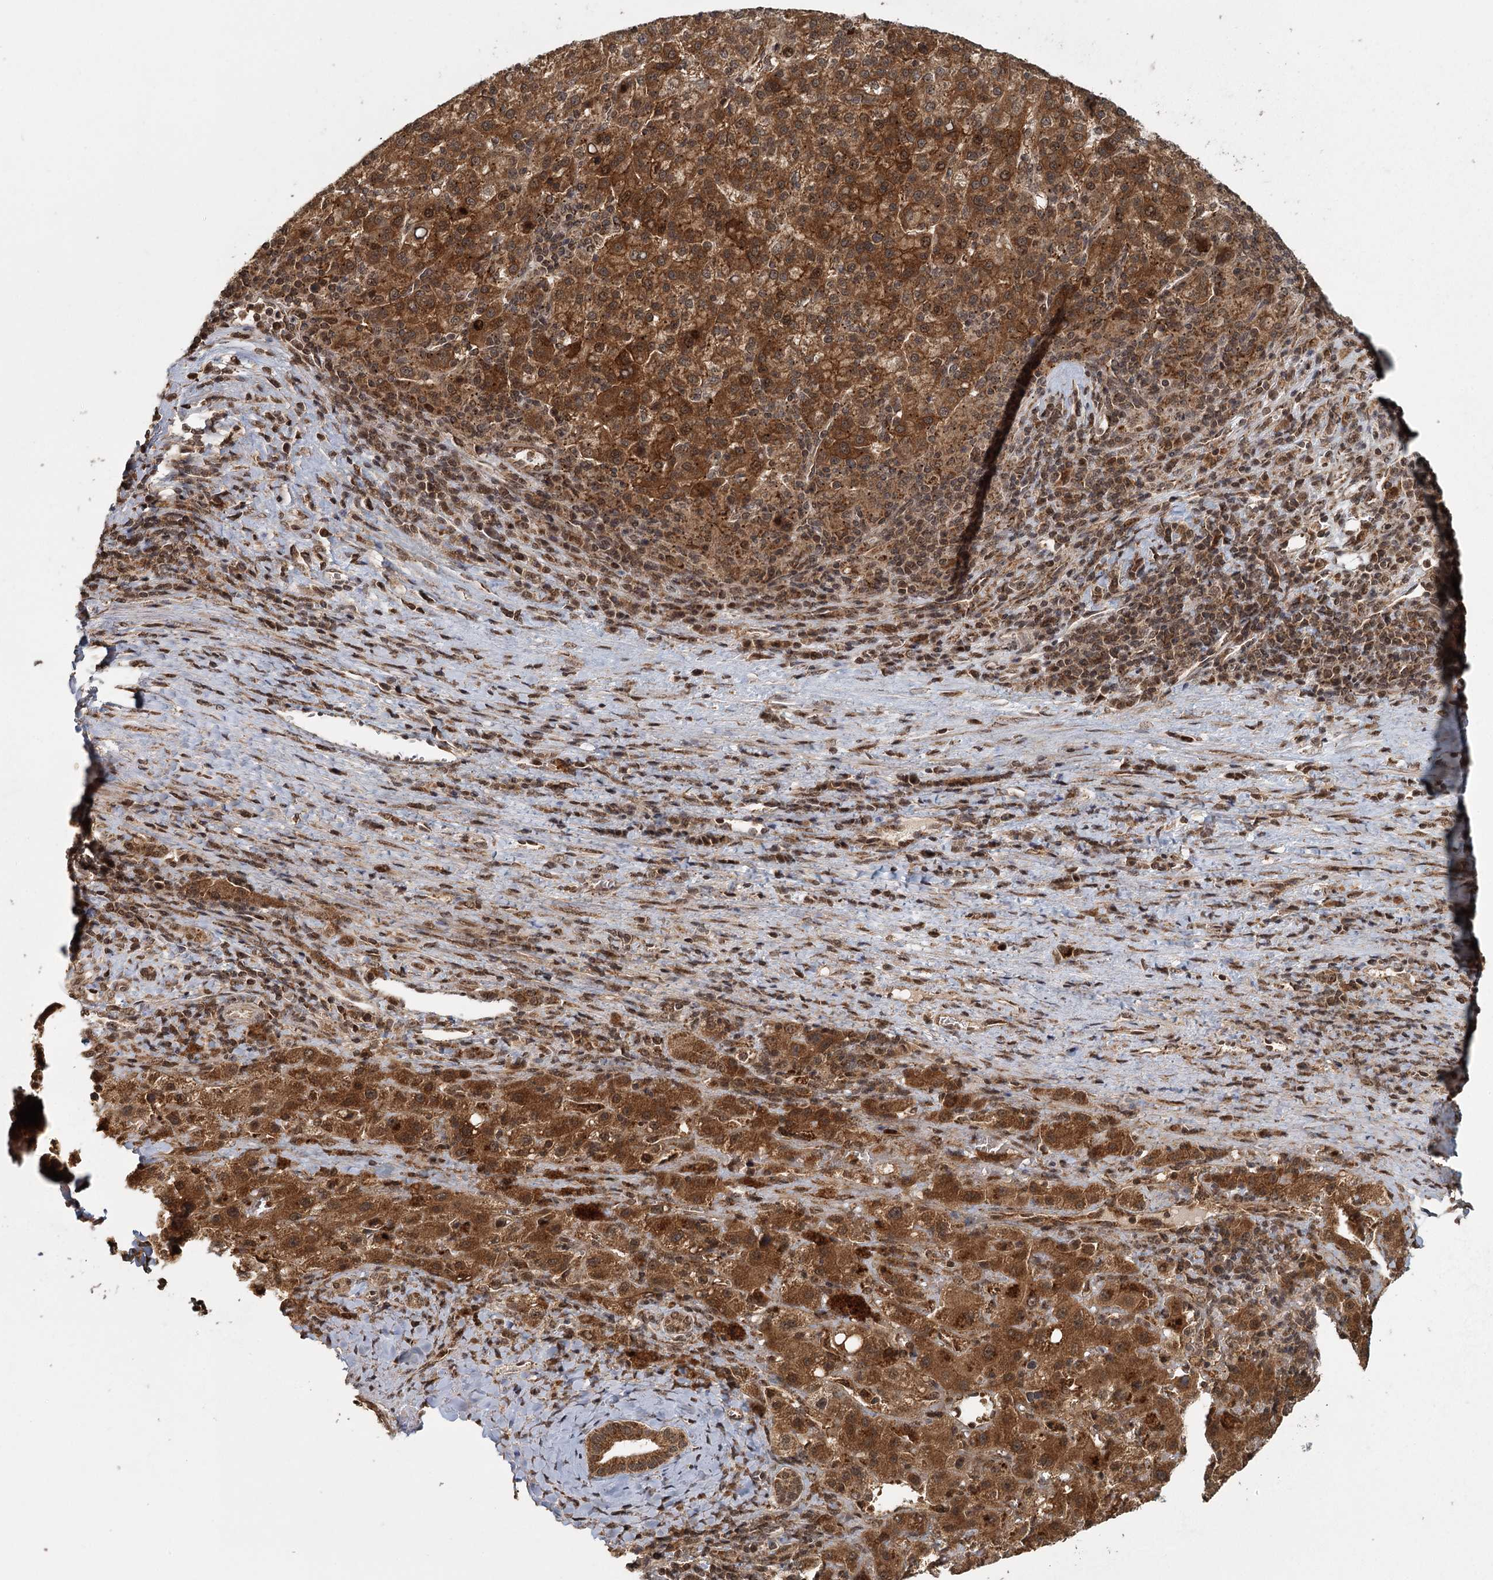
{"staining": {"intensity": "strong", "quantity": ">75%", "location": "cytoplasmic/membranous"}, "tissue": "liver cancer", "cell_type": "Tumor cells", "image_type": "cancer", "snomed": [{"axis": "morphology", "description": "Carcinoma, Hepatocellular, NOS"}, {"axis": "topography", "description": "Liver"}], "caption": "Tumor cells reveal high levels of strong cytoplasmic/membranous expression in about >75% of cells in liver cancer (hepatocellular carcinoma).", "gene": "MICU1", "patient": {"sex": "female", "age": 58}}